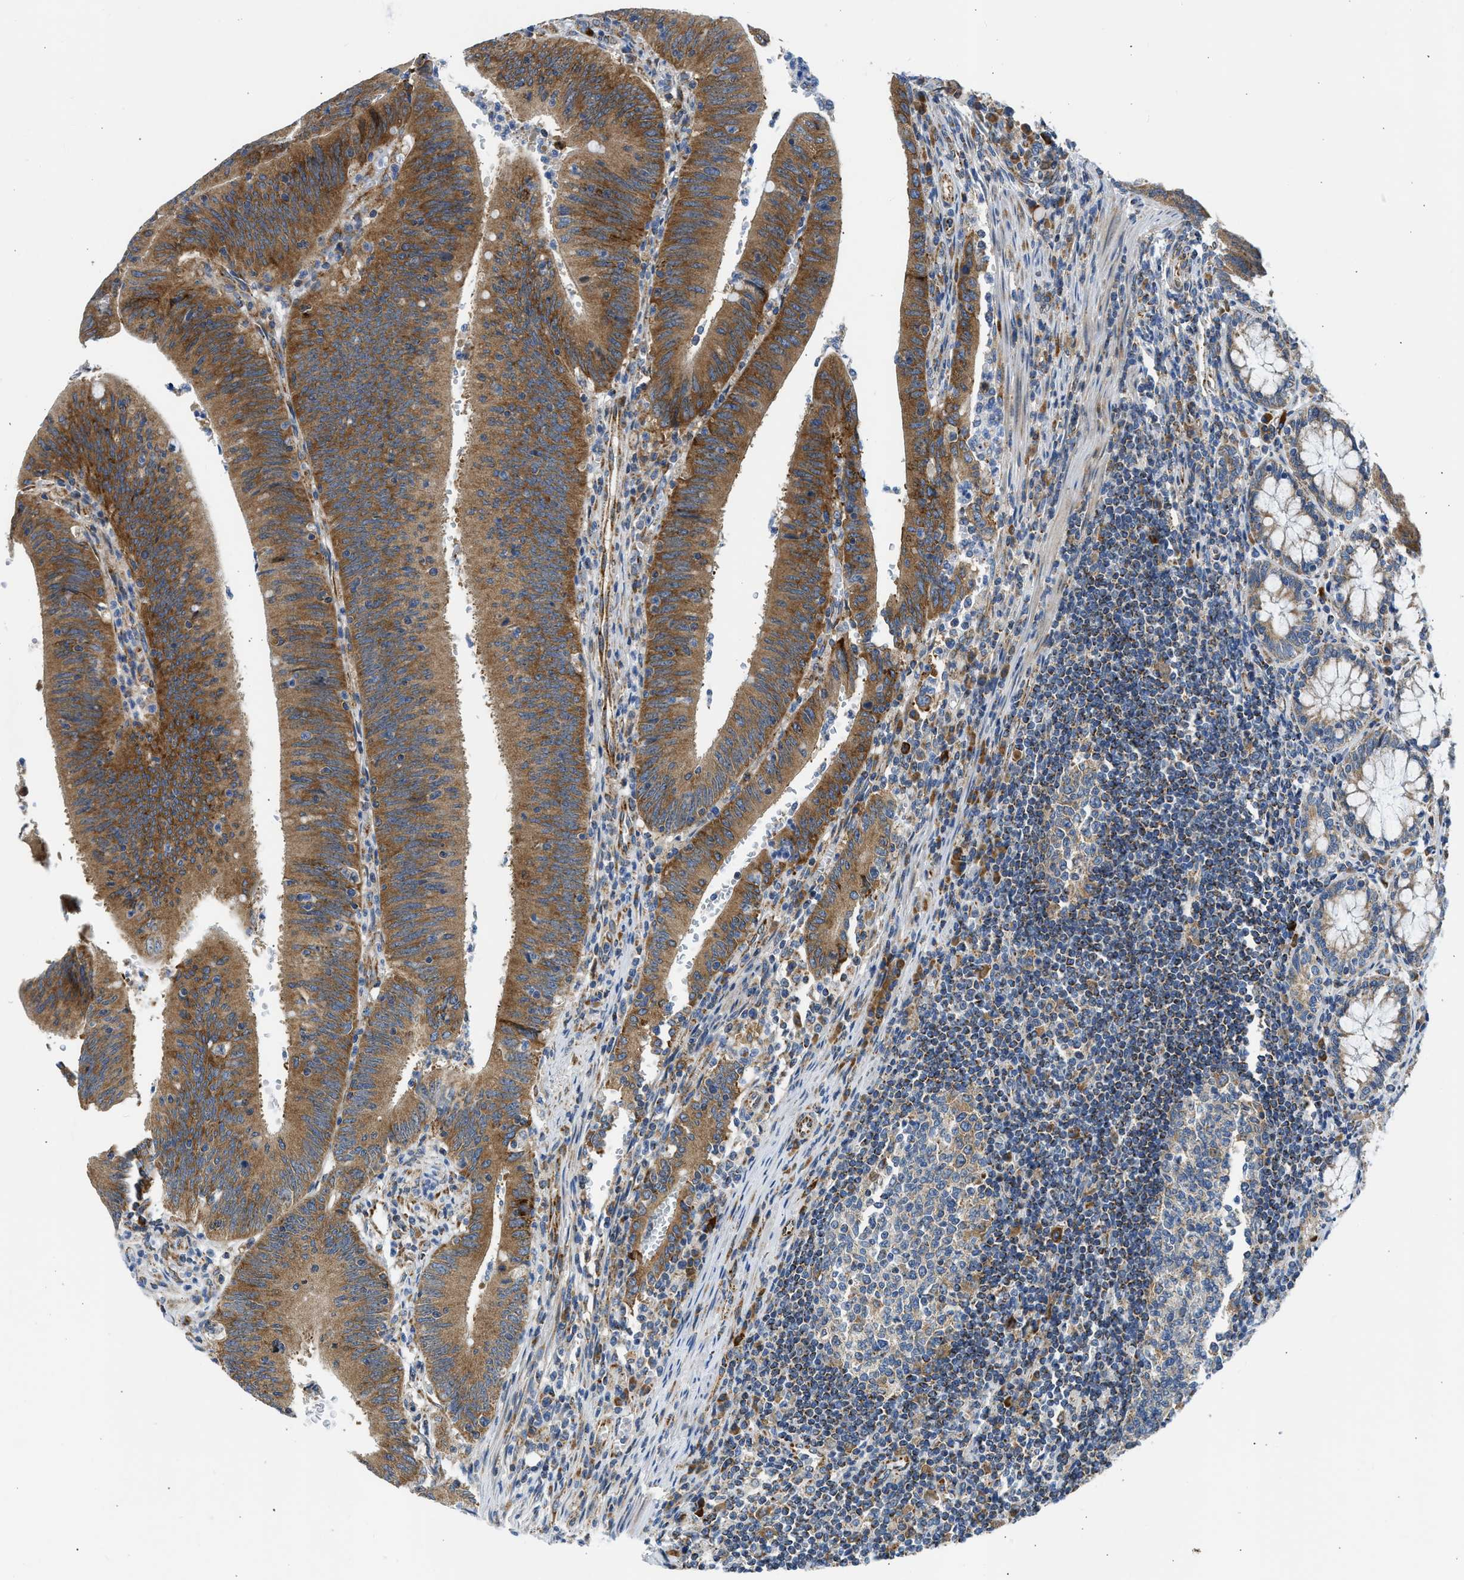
{"staining": {"intensity": "strong", "quantity": ">75%", "location": "cytoplasmic/membranous"}, "tissue": "colorectal cancer", "cell_type": "Tumor cells", "image_type": "cancer", "snomed": [{"axis": "morphology", "description": "Normal tissue, NOS"}, {"axis": "morphology", "description": "Adenocarcinoma, NOS"}, {"axis": "topography", "description": "Rectum"}], "caption": "Protein staining of colorectal cancer tissue demonstrates strong cytoplasmic/membranous staining in approximately >75% of tumor cells. Ihc stains the protein in brown and the nuclei are stained blue.", "gene": "CAMKK2", "patient": {"sex": "female", "age": 66}}